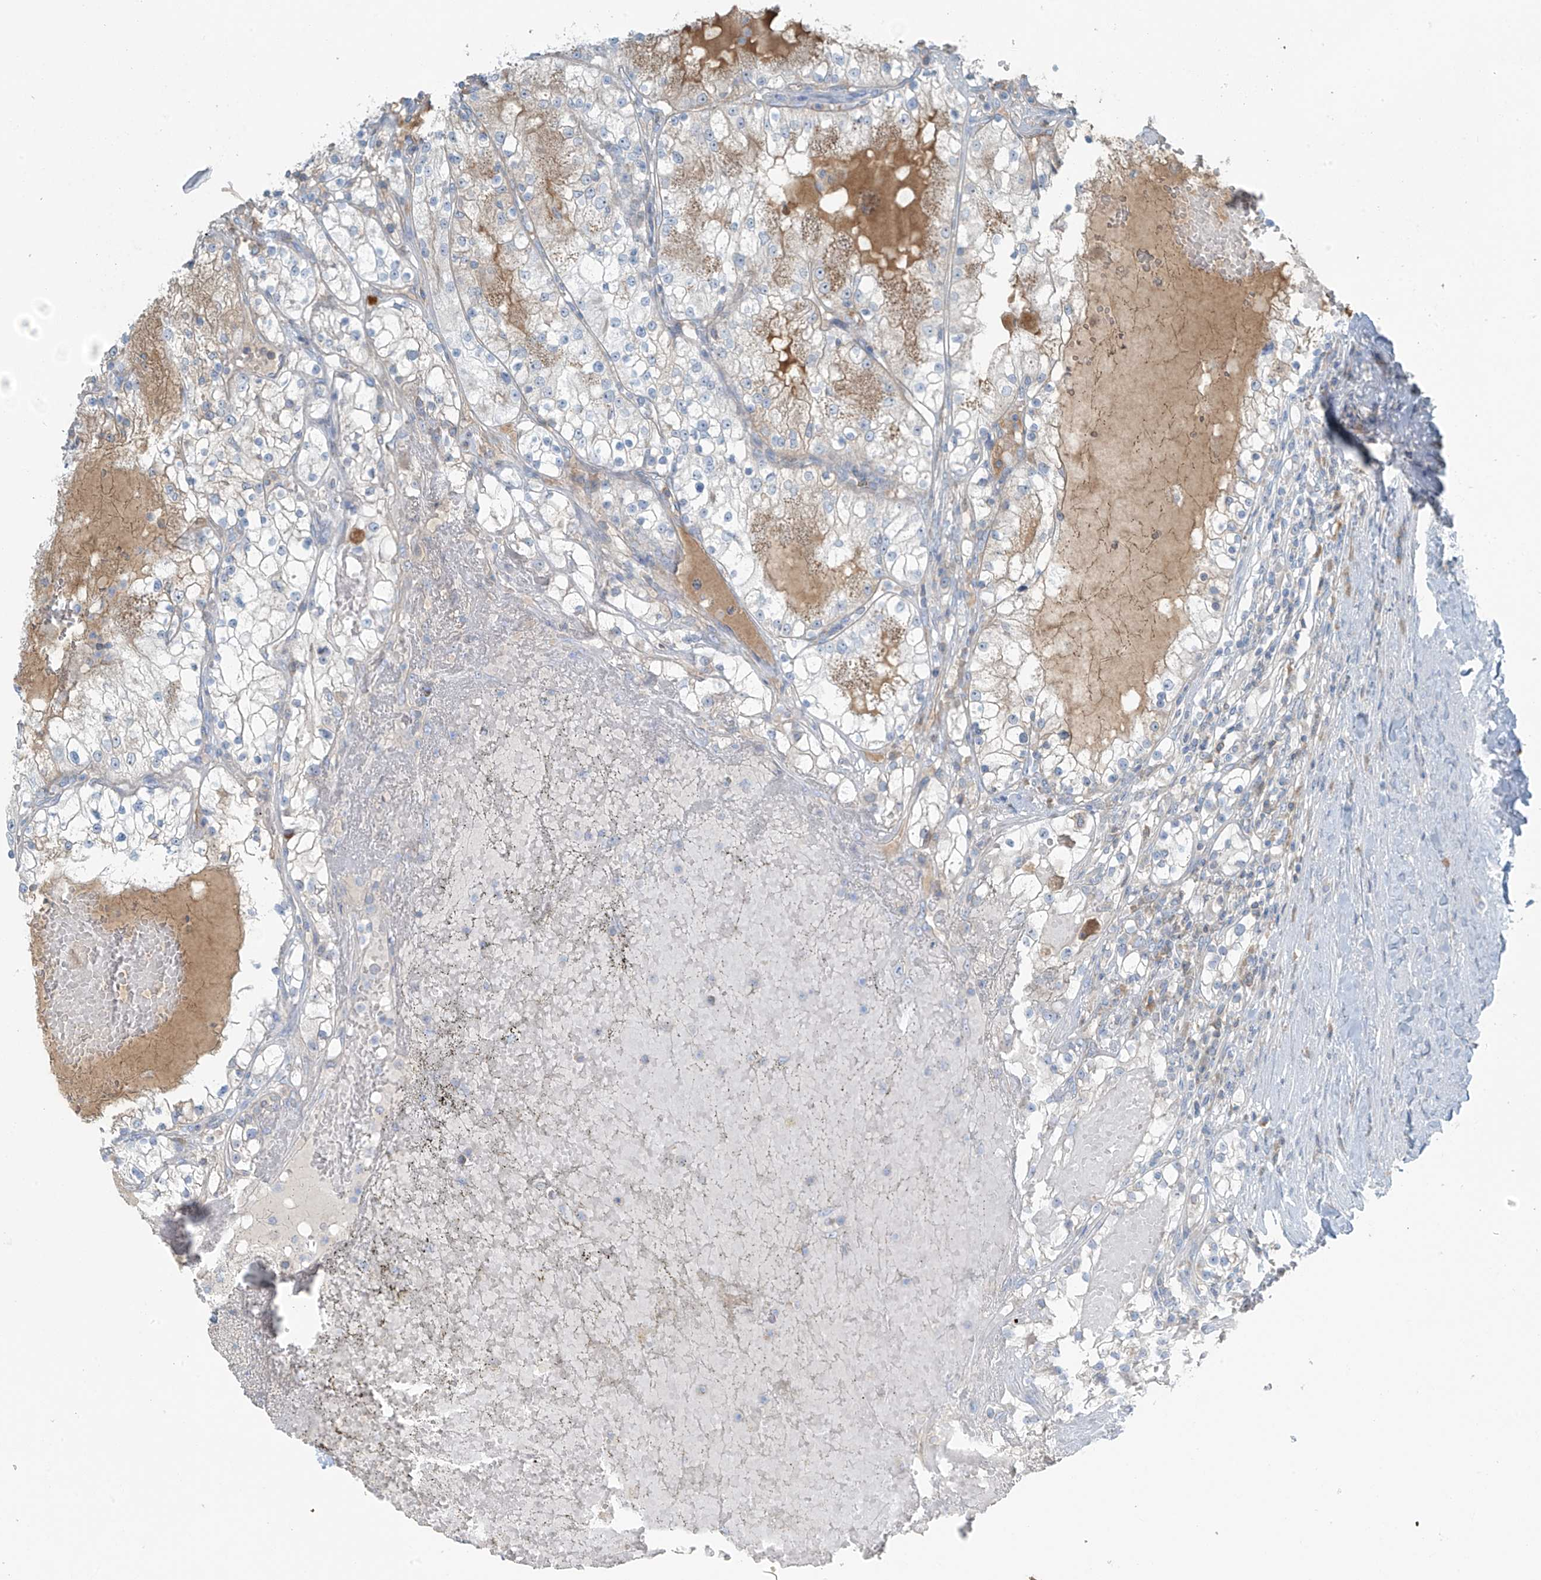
{"staining": {"intensity": "negative", "quantity": "none", "location": "none"}, "tissue": "renal cancer", "cell_type": "Tumor cells", "image_type": "cancer", "snomed": [{"axis": "morphology", "description": "Normal tissue, NOS"}, {"axis": "morphology", "description": "Adenocarcinoma, NOS"}, {"axis": "topography", "description": "Kidney"}], "caption": "The histopathology image shows no staining of tumor cells in renal cancer. (DAB (3,3'-diaminobenzidine) immunohistochemistry visualized using brightfield microscopy, high magnification).", "gene": "FAM131C", "patient": {"sex": "male", "age": 68}}